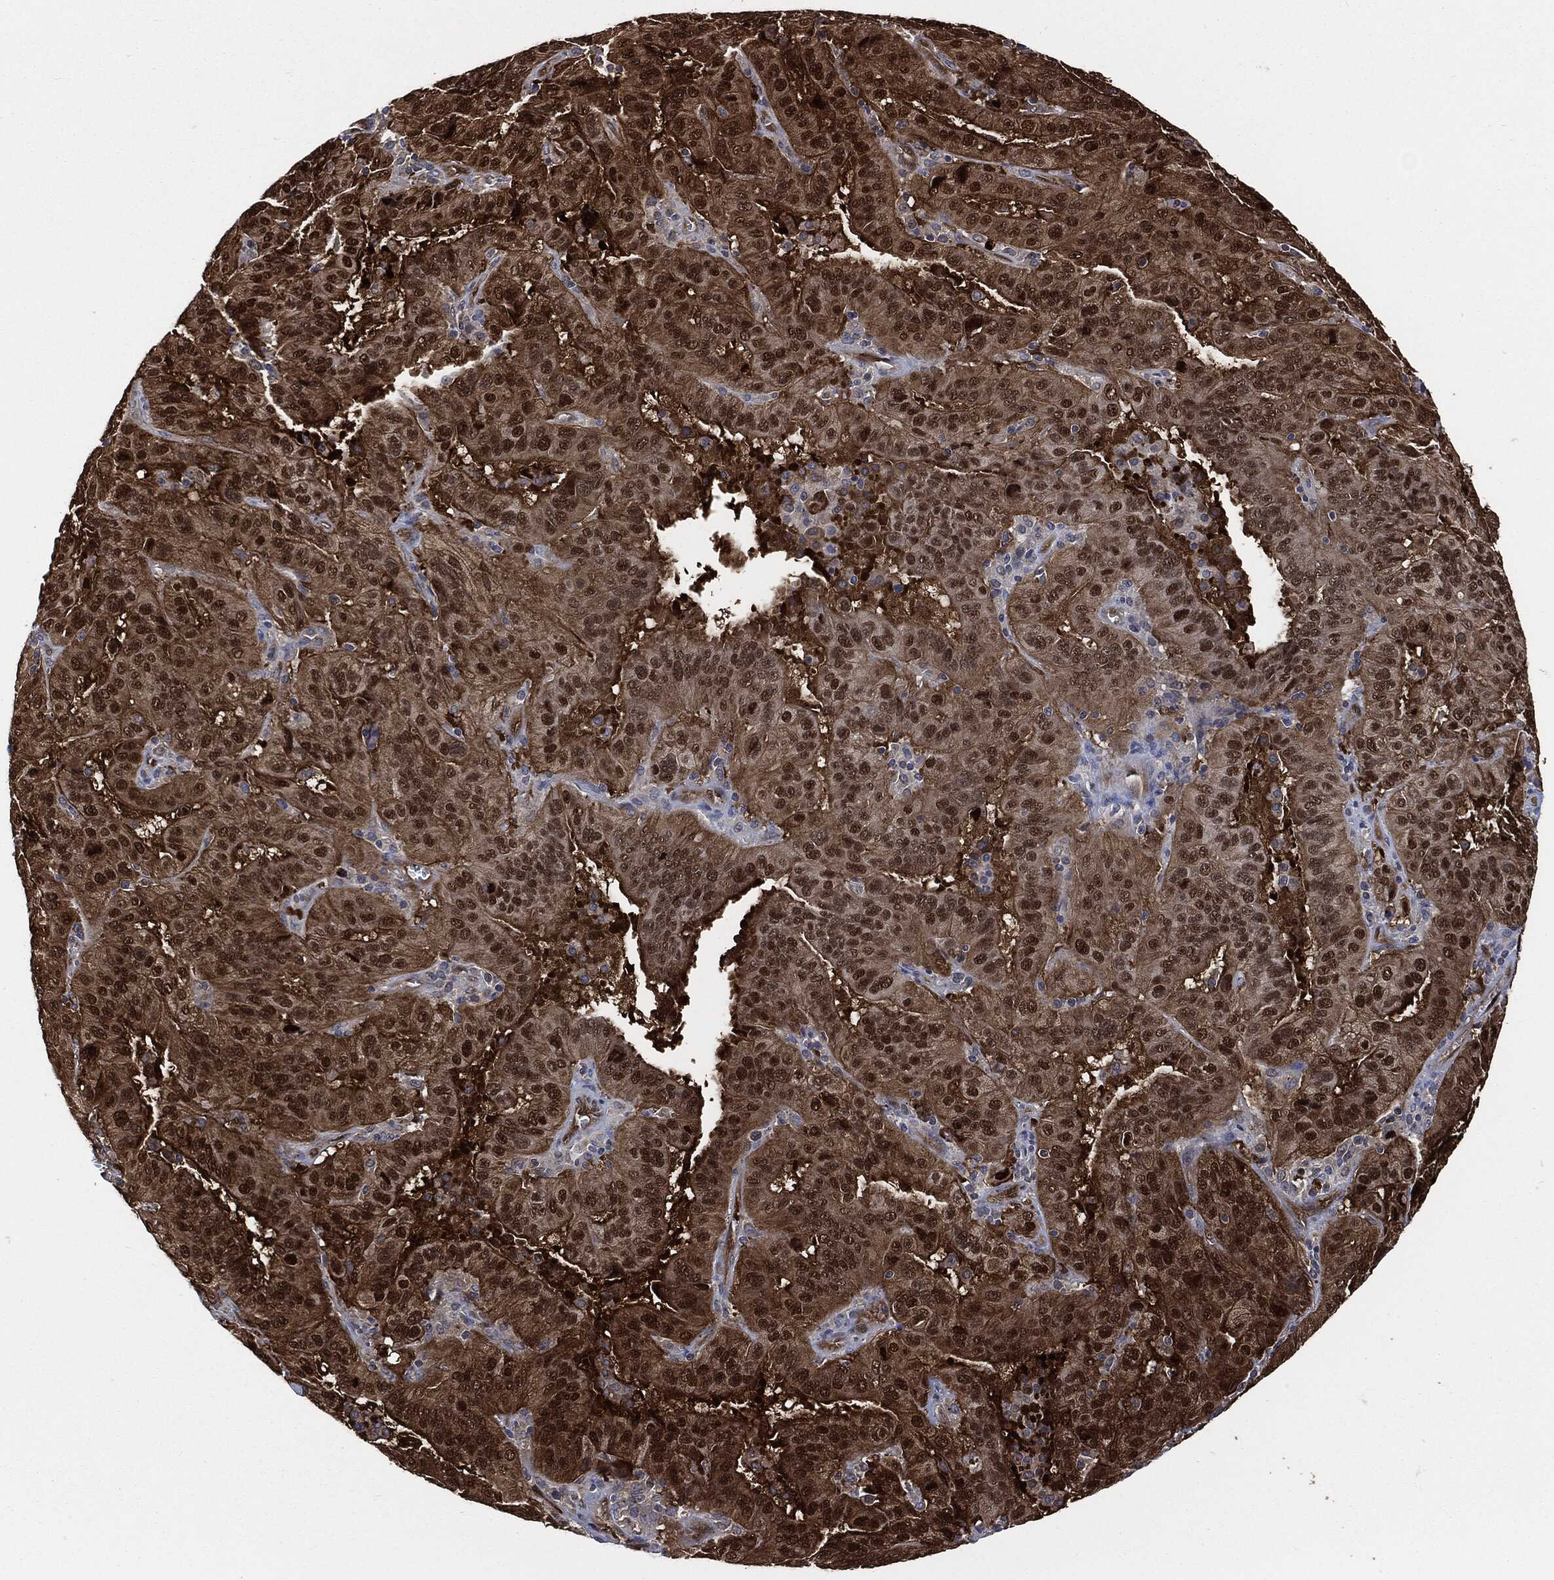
{"staining": {"intensity": "strong", "quantity": "25%-75%", "location": "nuclear"}, "tissue": "pancreatic cancer", "cell_type": "Tumor cells", "image_type": "cancer", "snomed": [{"axis": "morphology", "description": "Adenocarcinoma, NOS"}, {"axis": "topography", "description": "Pancreas"}], "caption": "Protein analysis of adenocarcinoma (pancreatic) tissue demonstrates strong nuclear positivity in approximately 25%-75% of tumor cells.", "gene": "DCTN1", "patient": {"sex": "male", "age": 63}}